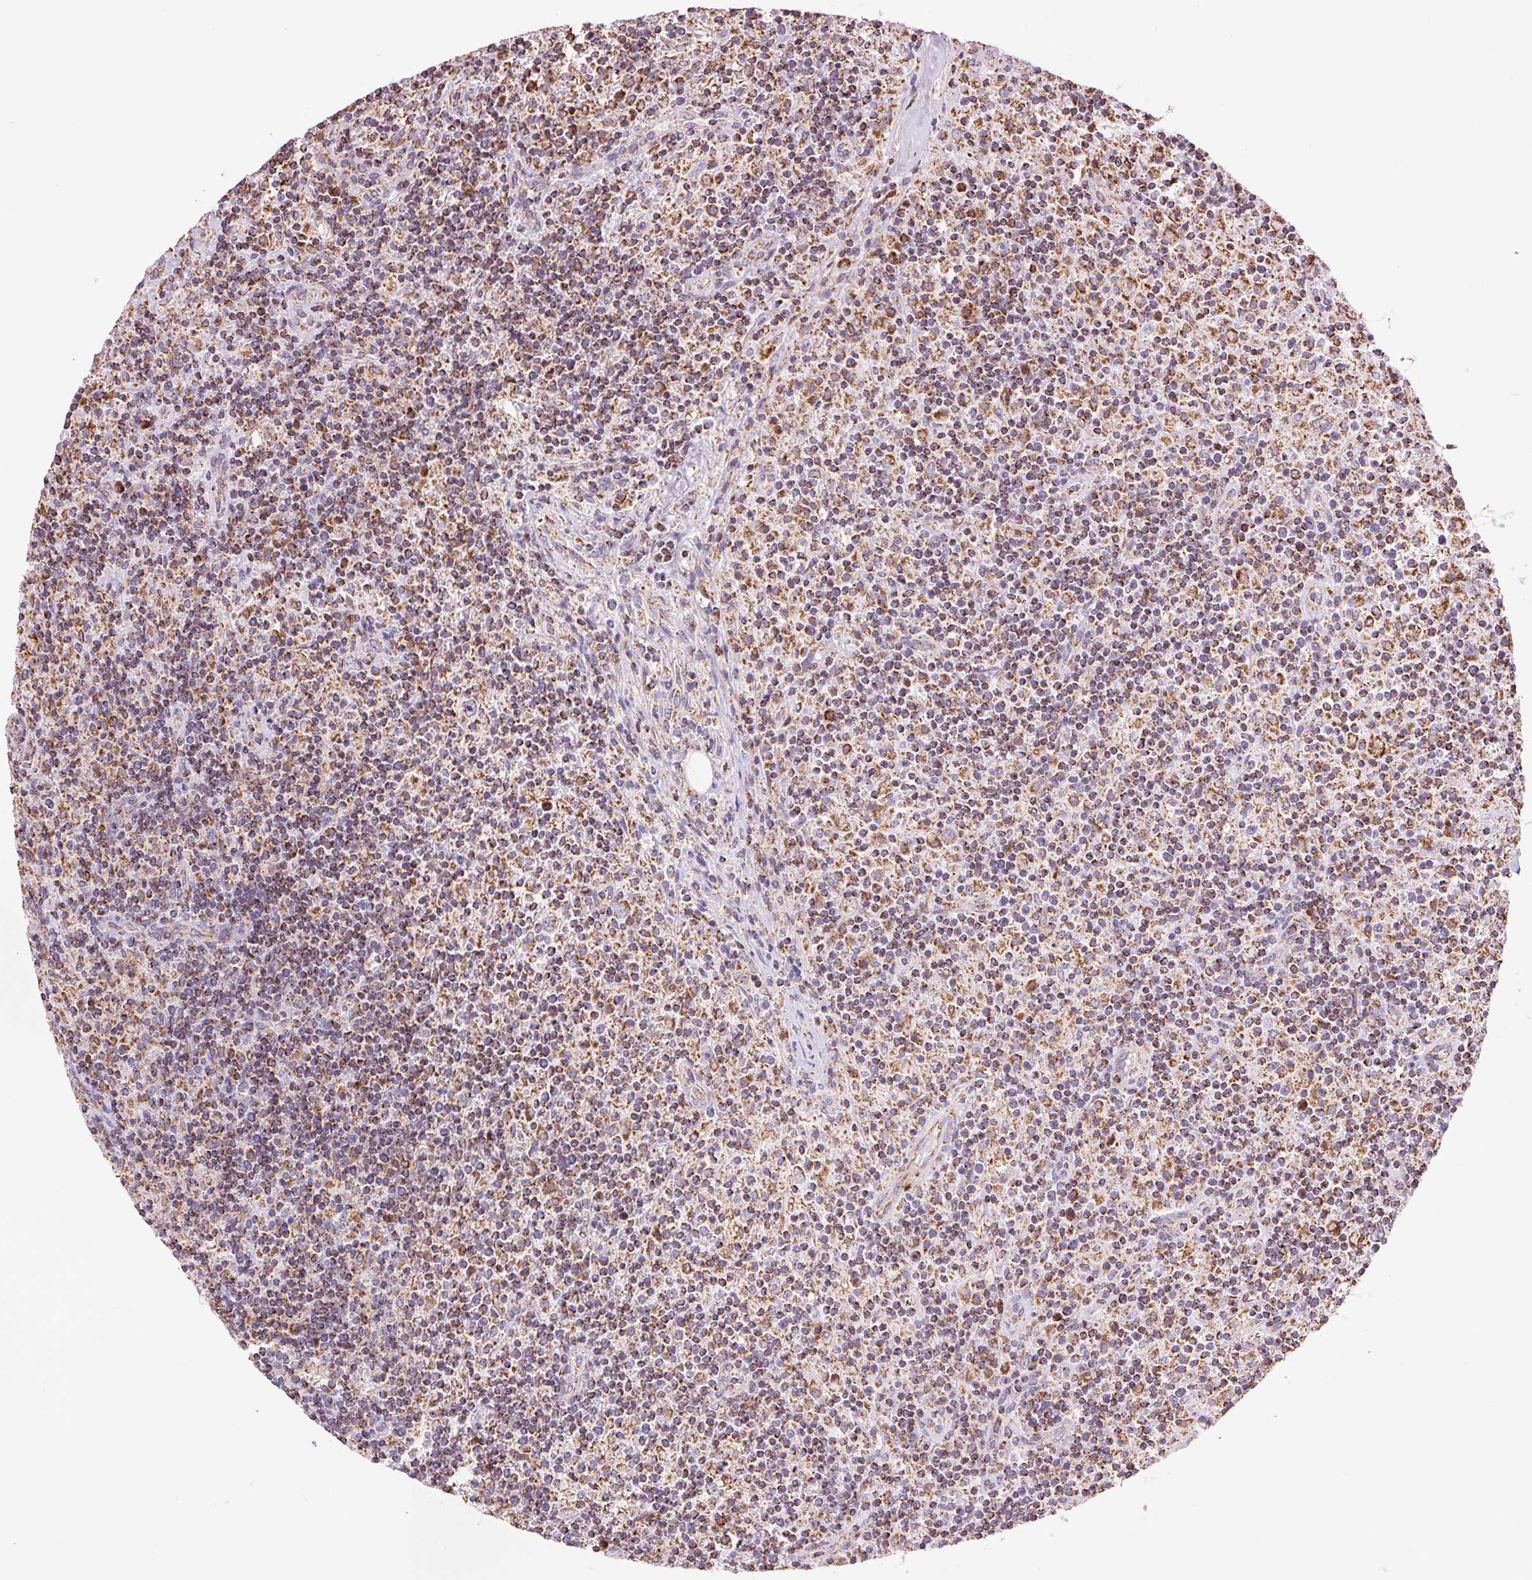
{"staining": {"intensity": "strong", "quantity": ">75%", "location": "cytoplasmic/membranous"}, "tissue": "lymphoma", "cell_type": "Tumor cells", "image_type": "cancer", "snomed": [{"axis": "morphology", "description": "Hodgkin's disease, NOS"}, {"axis": "topography", "description": "Lymph node"}], "caption": "This is a histology image of IHC staining of Hodgkin's disease, which shows strong expression in the cytoplasmic/membranous of tumor cells.", "gene": "ATP5PB", "patient": {"sex": "male", "age": 70}}